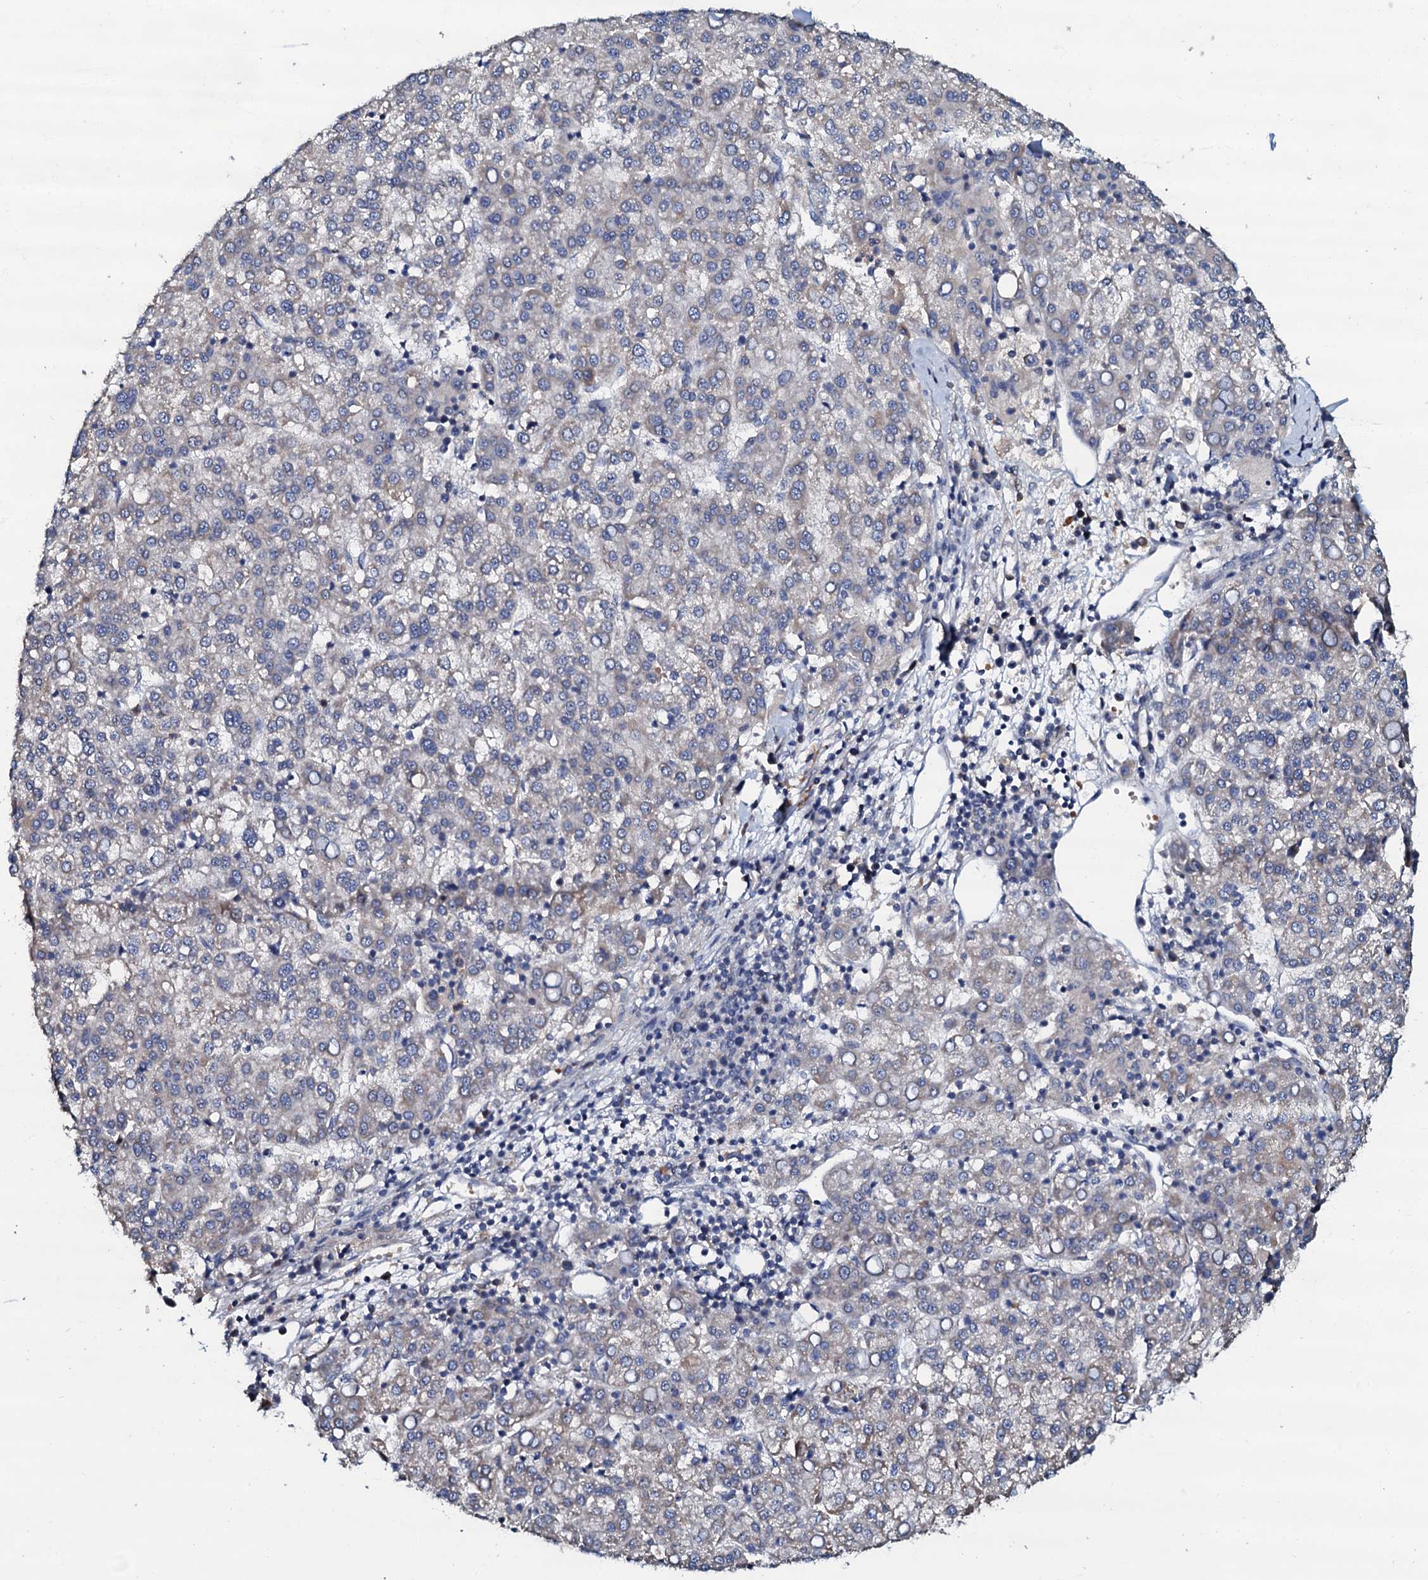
{"staining": {"intensity": "negative", "quantity": "none", "location": "none"}, "tissue": "liver cancer", "cell_type": "Tumor cells", "image_type": "cancer", "snomed": [{"axis": "morphology", "description": "Carcinoma, Hepatocellular, NOS"}, {"axis": "topography", "description": "Liver"}], "caption": "Immunohistochemical staining of human hepatocellular carcinoma (liver) exhibits no significant positivity in tumor cells.", "gene": "CPNE2", "patient": {"sex": "female", "age": 58}}